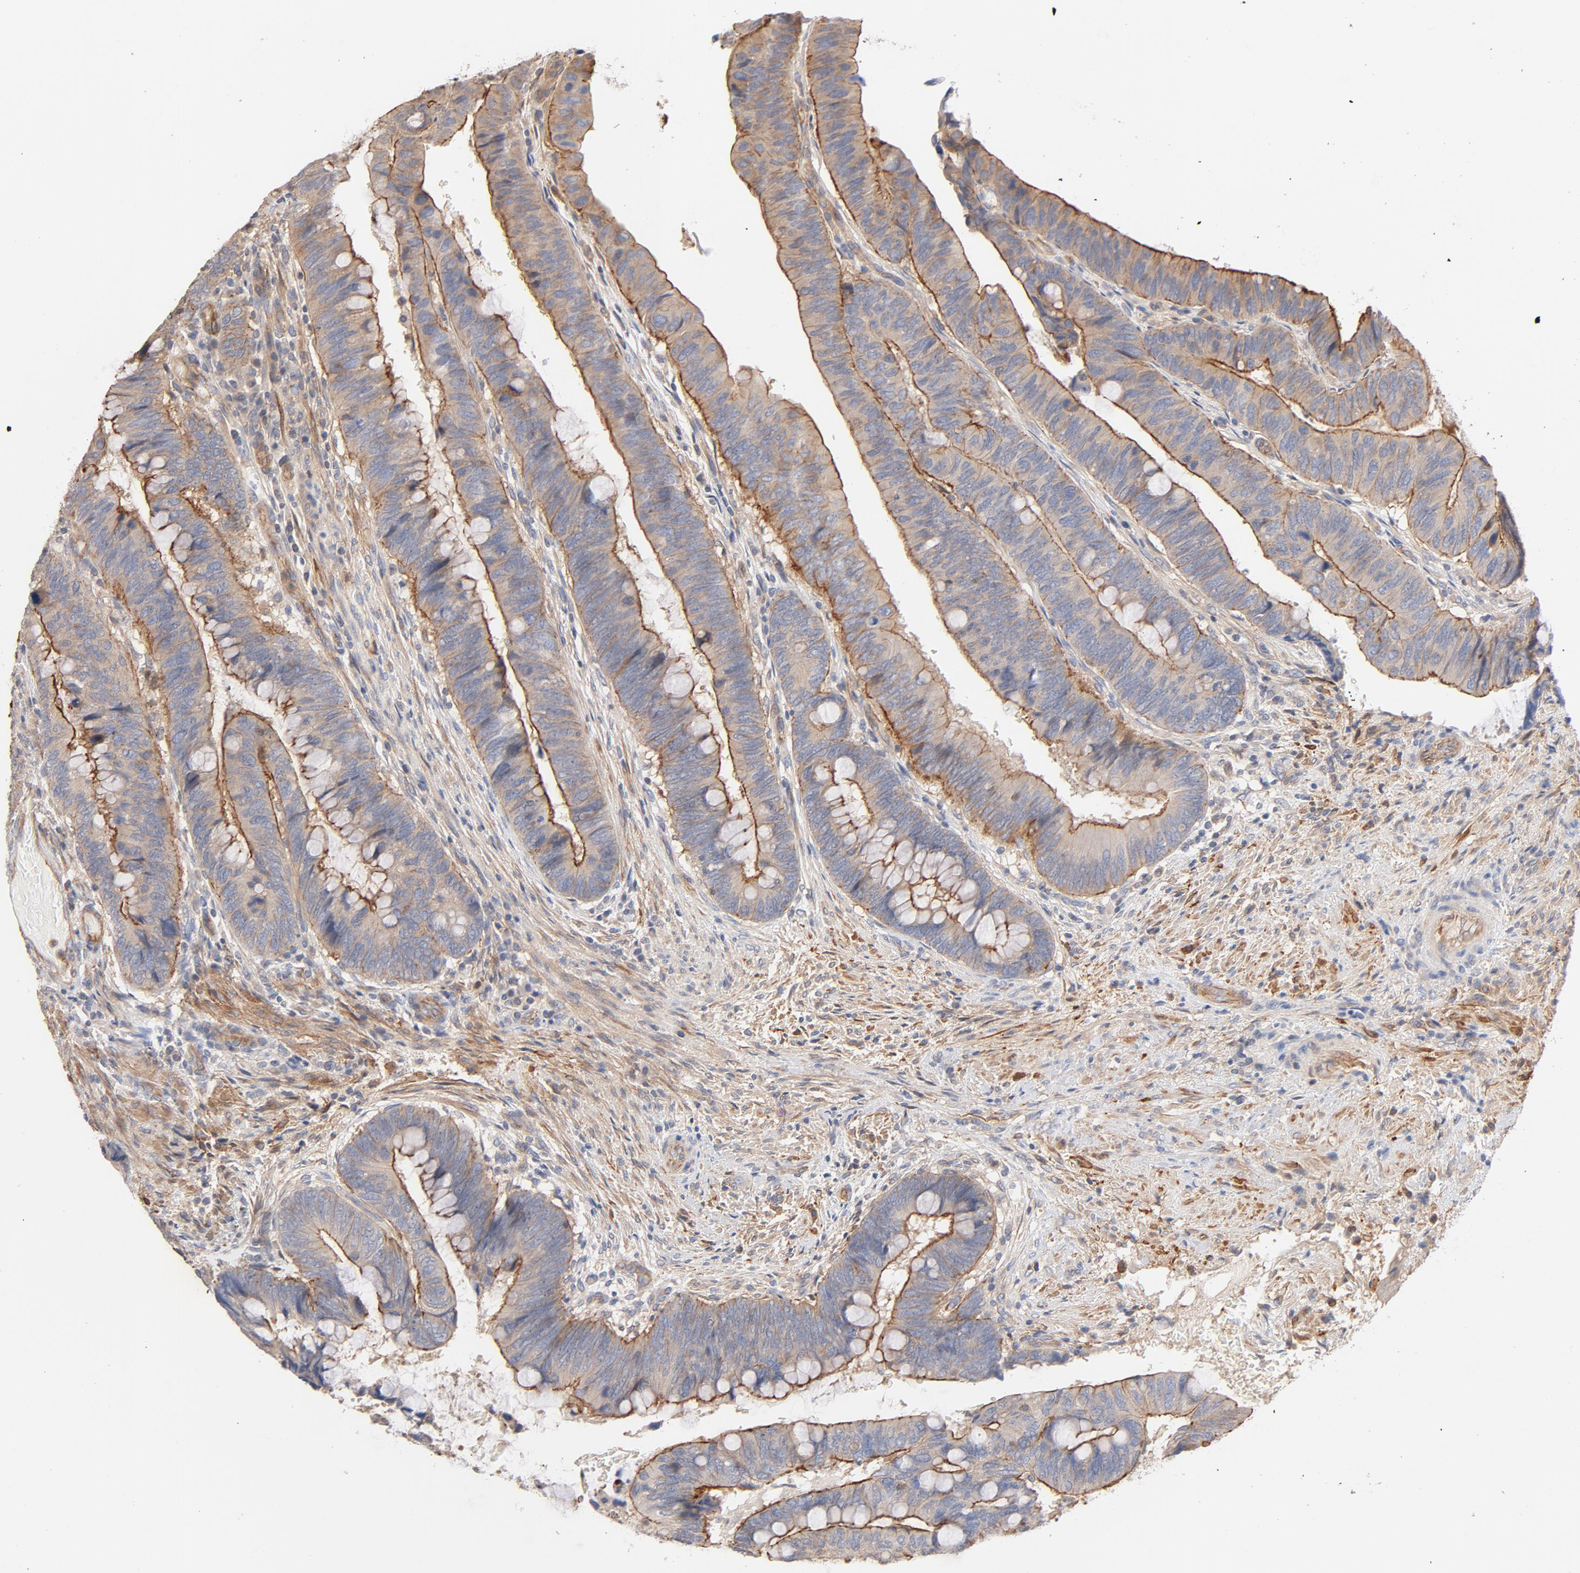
{"staining": {"intensity": "strong", "quantity": ">75%", "location": "cytoplasmic/membranous"}, "tissue": "colorectal cancer", "cell_type": "Tumor cells", "image_type": "cancer", "snomed": [{"axis": "morphology", "description": "Normal tissue, NOS"}, {"axis": "morphology", "description": "Adenocarcinoma, NOS"}, {"axis": "topography", "description": "Rectum"}], "caption": "This micrograph shows adenocarcinoma (colorectal) stained with immunohistochemistry to label a protein in brown. The cytoplasmic/membranous of tumor cells show strong positivity for the protein. Nuclei are counter-stained blue.", "gene": "STRN3", "patient": {"sex": "male", "age": 92}}